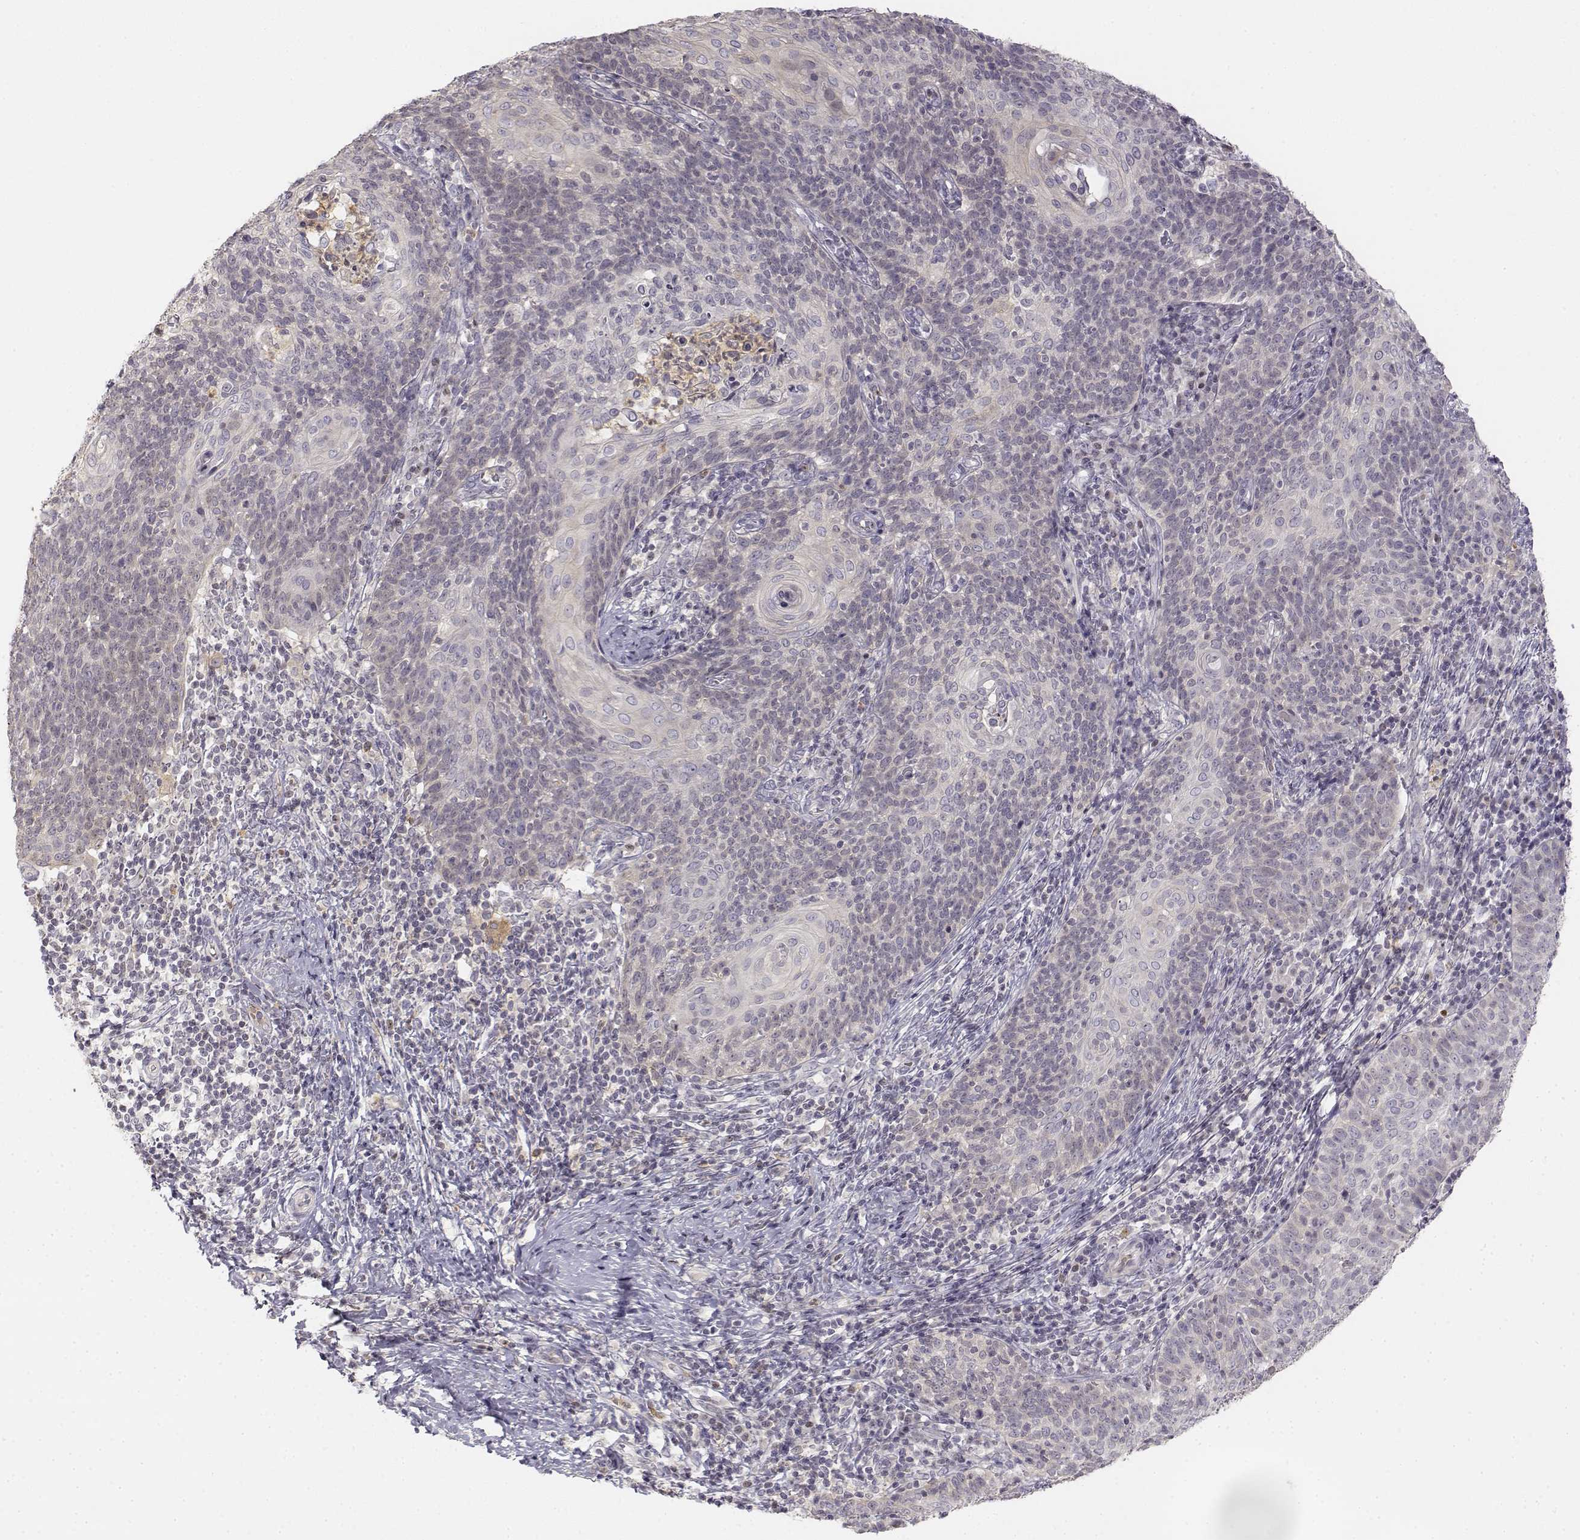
{"staining": {"intensity": "negative", "quantity": "none", "location": "none"}, "tissue": "cervical cancer", "cell_type": "Tumor cells", "image_type": "cancer", "snomed": [{"axis": "morphology", "description": "Normal tissue, NOS"}, {"axis": "morphology", "description": "Squamous cell carcinoma, NOS"}, {"axis": "topography", "description": "Cervix"}], "caption": "Tumor cells show no significant protein positivity in squamous cell carcinoma (cervical).", "gene": "GLIPR1L2", "patient": {"sex": "female", "age": 39}}